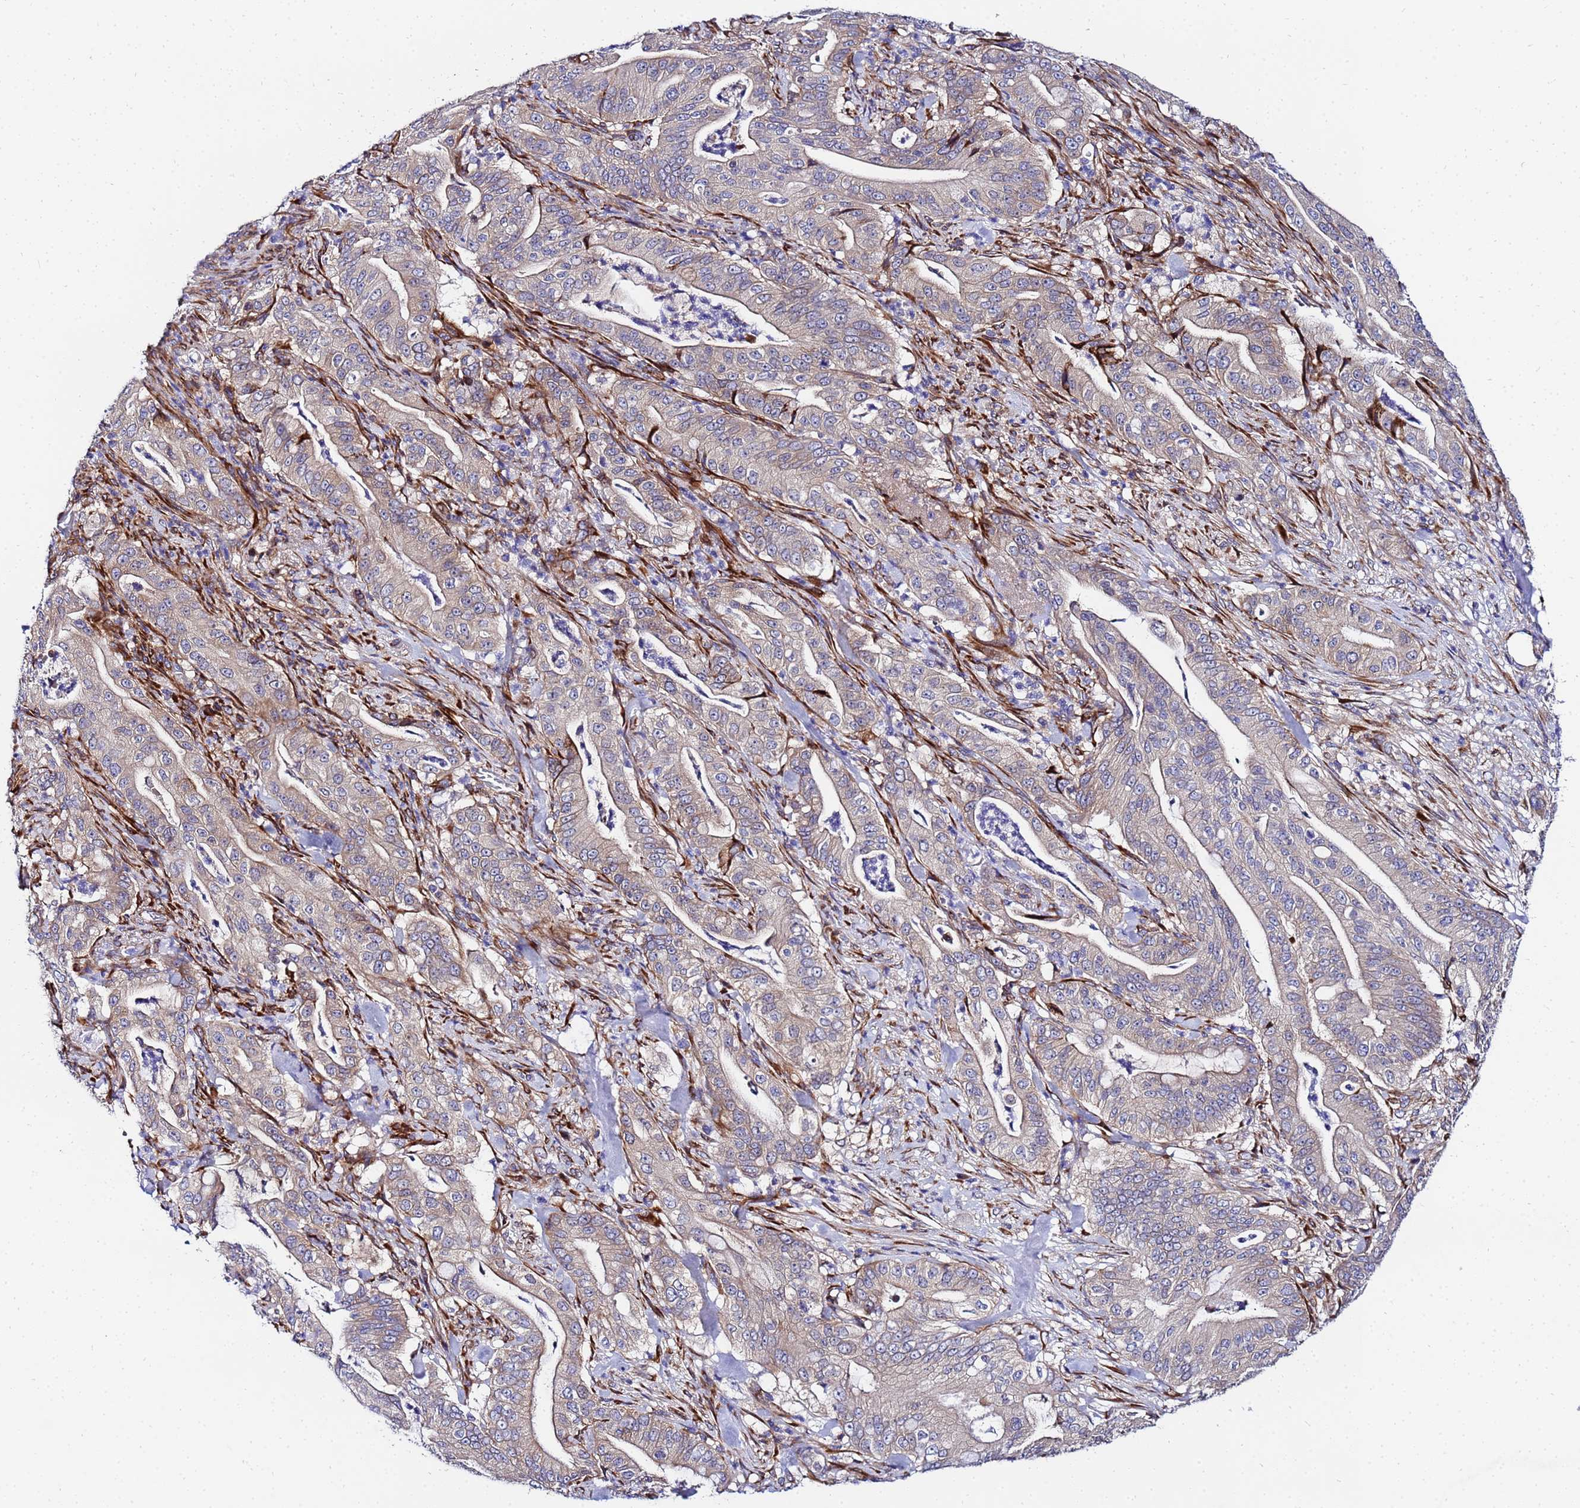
{"staining": {"intensity": "weak", "quantity": "25%-75%", "location": "cytoplasmic/membranous"}, "tissue": "pancreatic cancer", "cell_type": "Tumor cells", "image_type": "cancer", "snomed": [{"axis": "morphology", "description": "Adenocarcinoma, NOS"}, {"axis": "topography", "description": "Pancreas"}], "caption": "This is an image of IHC staining of adenocarcinoma (pancreatic), which shows weak expression in the cytoplasmic/membranous of tumor cells.", "gene": "POM121", "patient": {"sex": "male", "age": 71}}